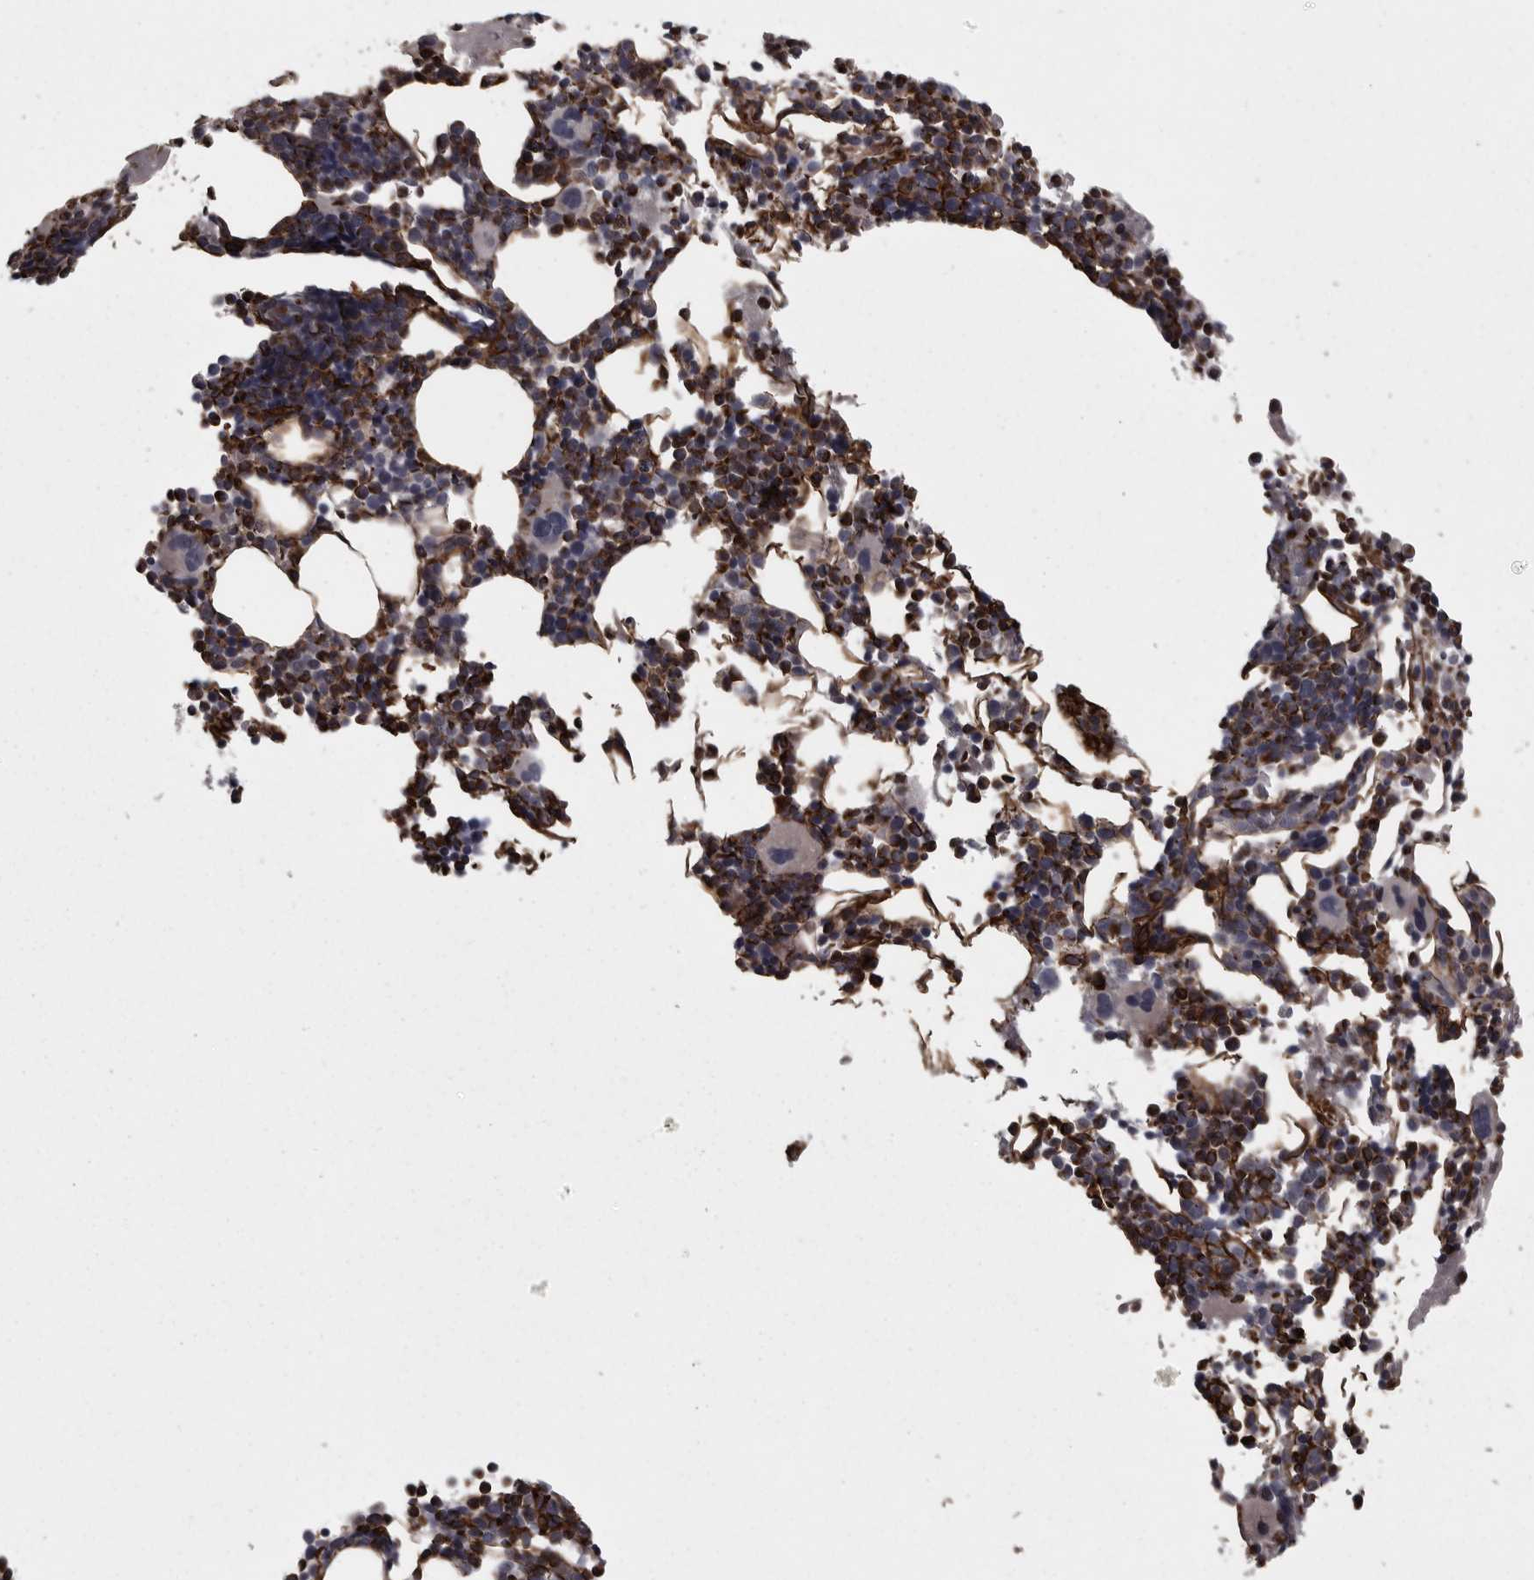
{"staining": {"intensity": "strong", "quantity": "25%-75%", "location": "cytoplasmic/membranous,nuclear"}, "tissue": "bone marrow", "cell_type": "Hematopoietic cells", "image_type": "normal", "snomed": [{"axis": "morphology", "description": "Normal tissue, NOS"}, {"axis": "morphology", "description": "Inflammation, NOS"}, {"axis": "topography", "description": "Bone marrow"}], "caption": "Immunohistochemistry (IHC) image of normal bone marrow stained for a protein (brown), which shows high levels of strong cytoplasmic/membranous,nuclear staining in about 25%-75% of hematopoietic cells.", "gene": "FAAP100", "patient": {"sex": "male", "age": 68}}